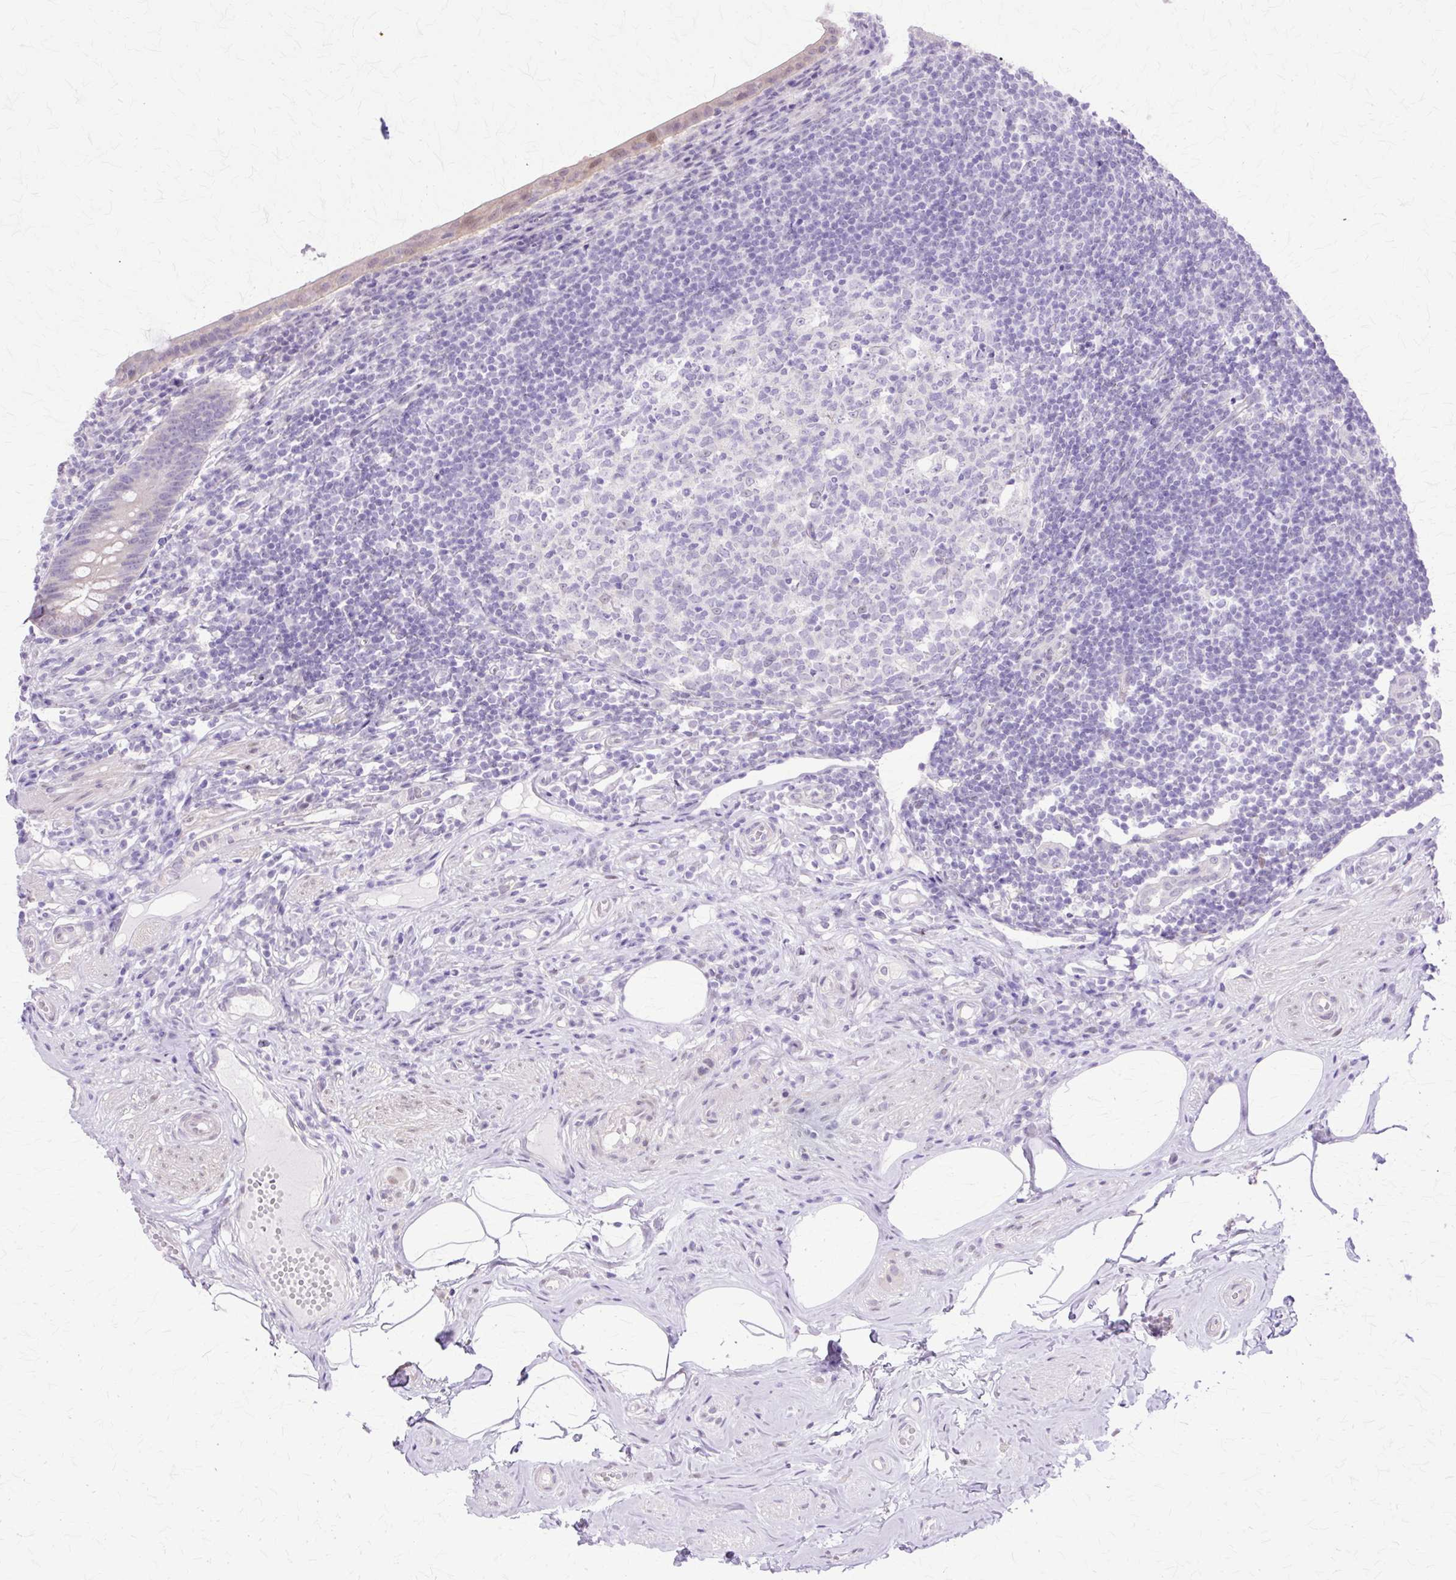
{"staining": {"intensity": "weak", "quantity": "25%-75%", "location": "cytoplasmic/membranous"}, "tissue": "appendix", "cell_type": "Glandular cells", "image_type": "normal", "snomed": [{"axis": "morphology", "description": "Normal tissue, NOS"}, {"axis": "topography", "description": "Appendix"}], "caption": "Glandular cells display low levels of weak cytoplasmic/membranous staining in approximately 25%-75% of cells in normal appendix.", "gene": "HSPA1A", "patient": {"sex": "female", "age": 56}}